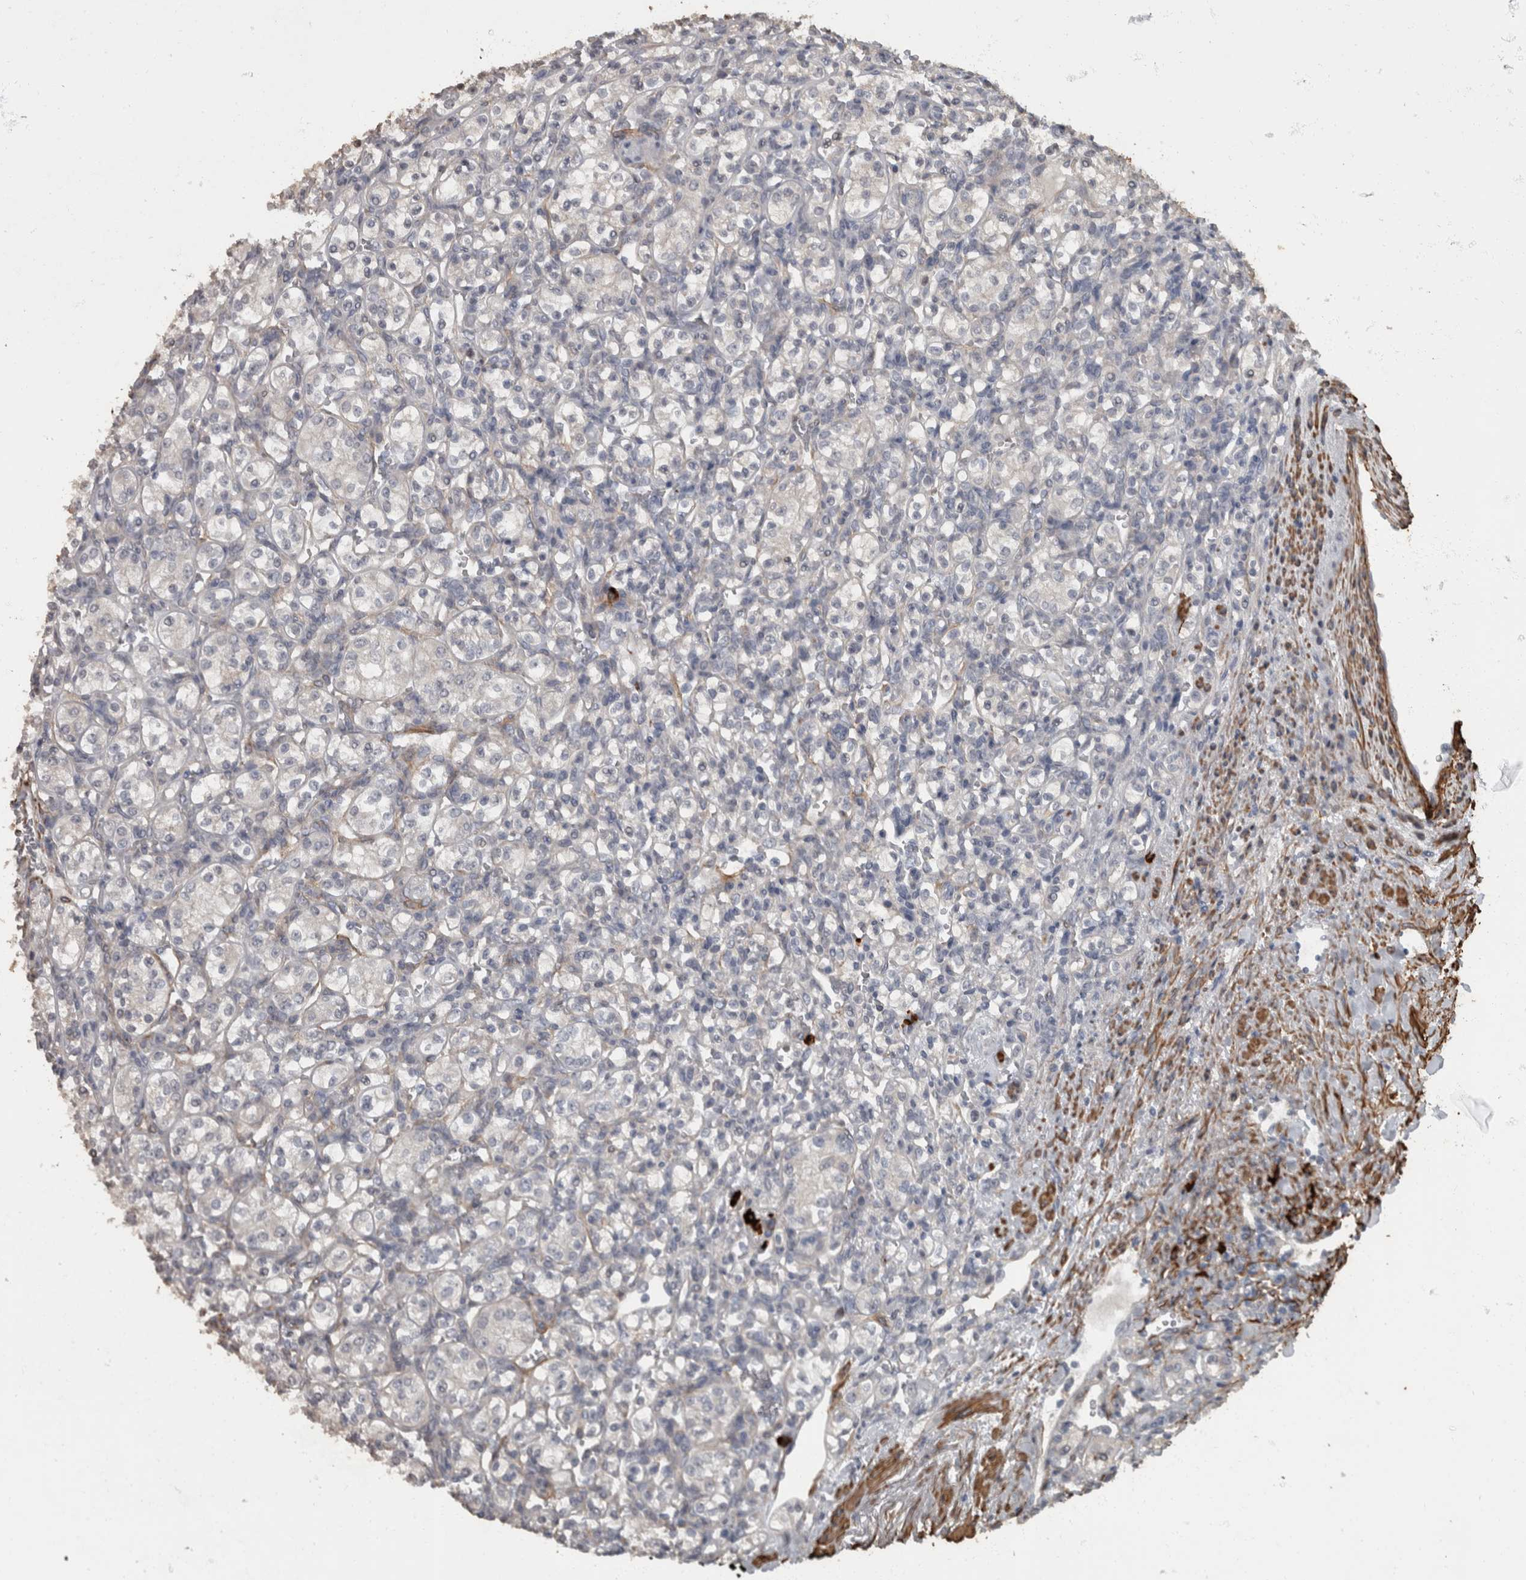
{"staining": {"intensity": "negative", "quantity": "none", "location": "none"}, "tissue": "renal cancer", "cell_type": "Tumor cells", "image_type": "cancer", "snomed": [{"axis": "morphology", "description": "Adenocarcinoma, NOS"}, {"axis": "topography", "description": "Kidney"}], "caption": "Human renal cancer (adenocarcinoma) stained for a protein using immunohistochemistry shows no expression in tumor cells.", "gene": "MASTL", "patient": {"sex": "male", "age": 77}}